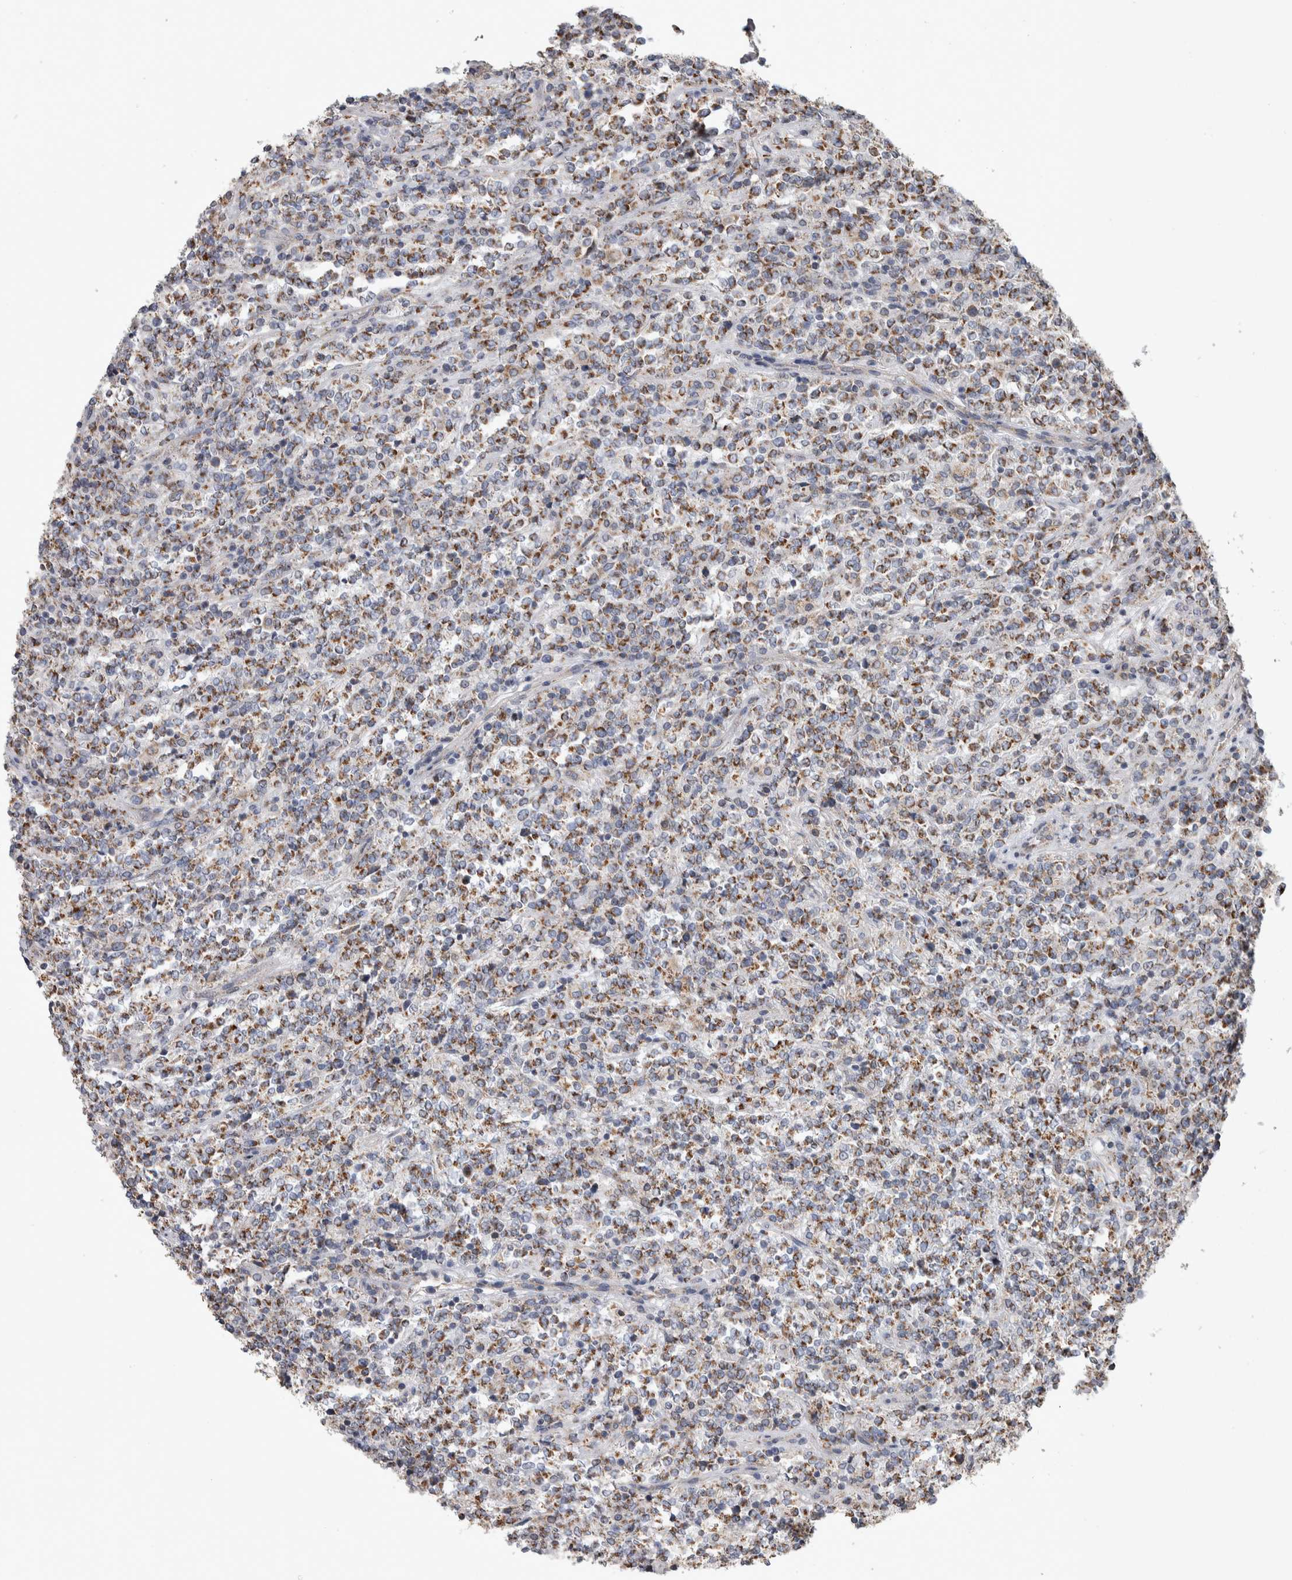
{"staining": {"intensity": "moderate", "quantity": ">75%", "location": "cytoplasmic/membranous"}, "tissue": "lymphoma", "cell_type": "Tumor cells", "image_type": "cancer", "snomed": [{"axis": "morphology", "description": "Malignant lymphoma, non-Hodgkin's type, High grade"}, {"axis": "topography", "description": "Soft tissue"}], "caption": "The immunohistochemical stain shows moderate cytoplasmic/membranous staining in tumor cells of lymphoma tissue.", "gene": "SCO1", "patient": {"sex": "male", "age": 18}}